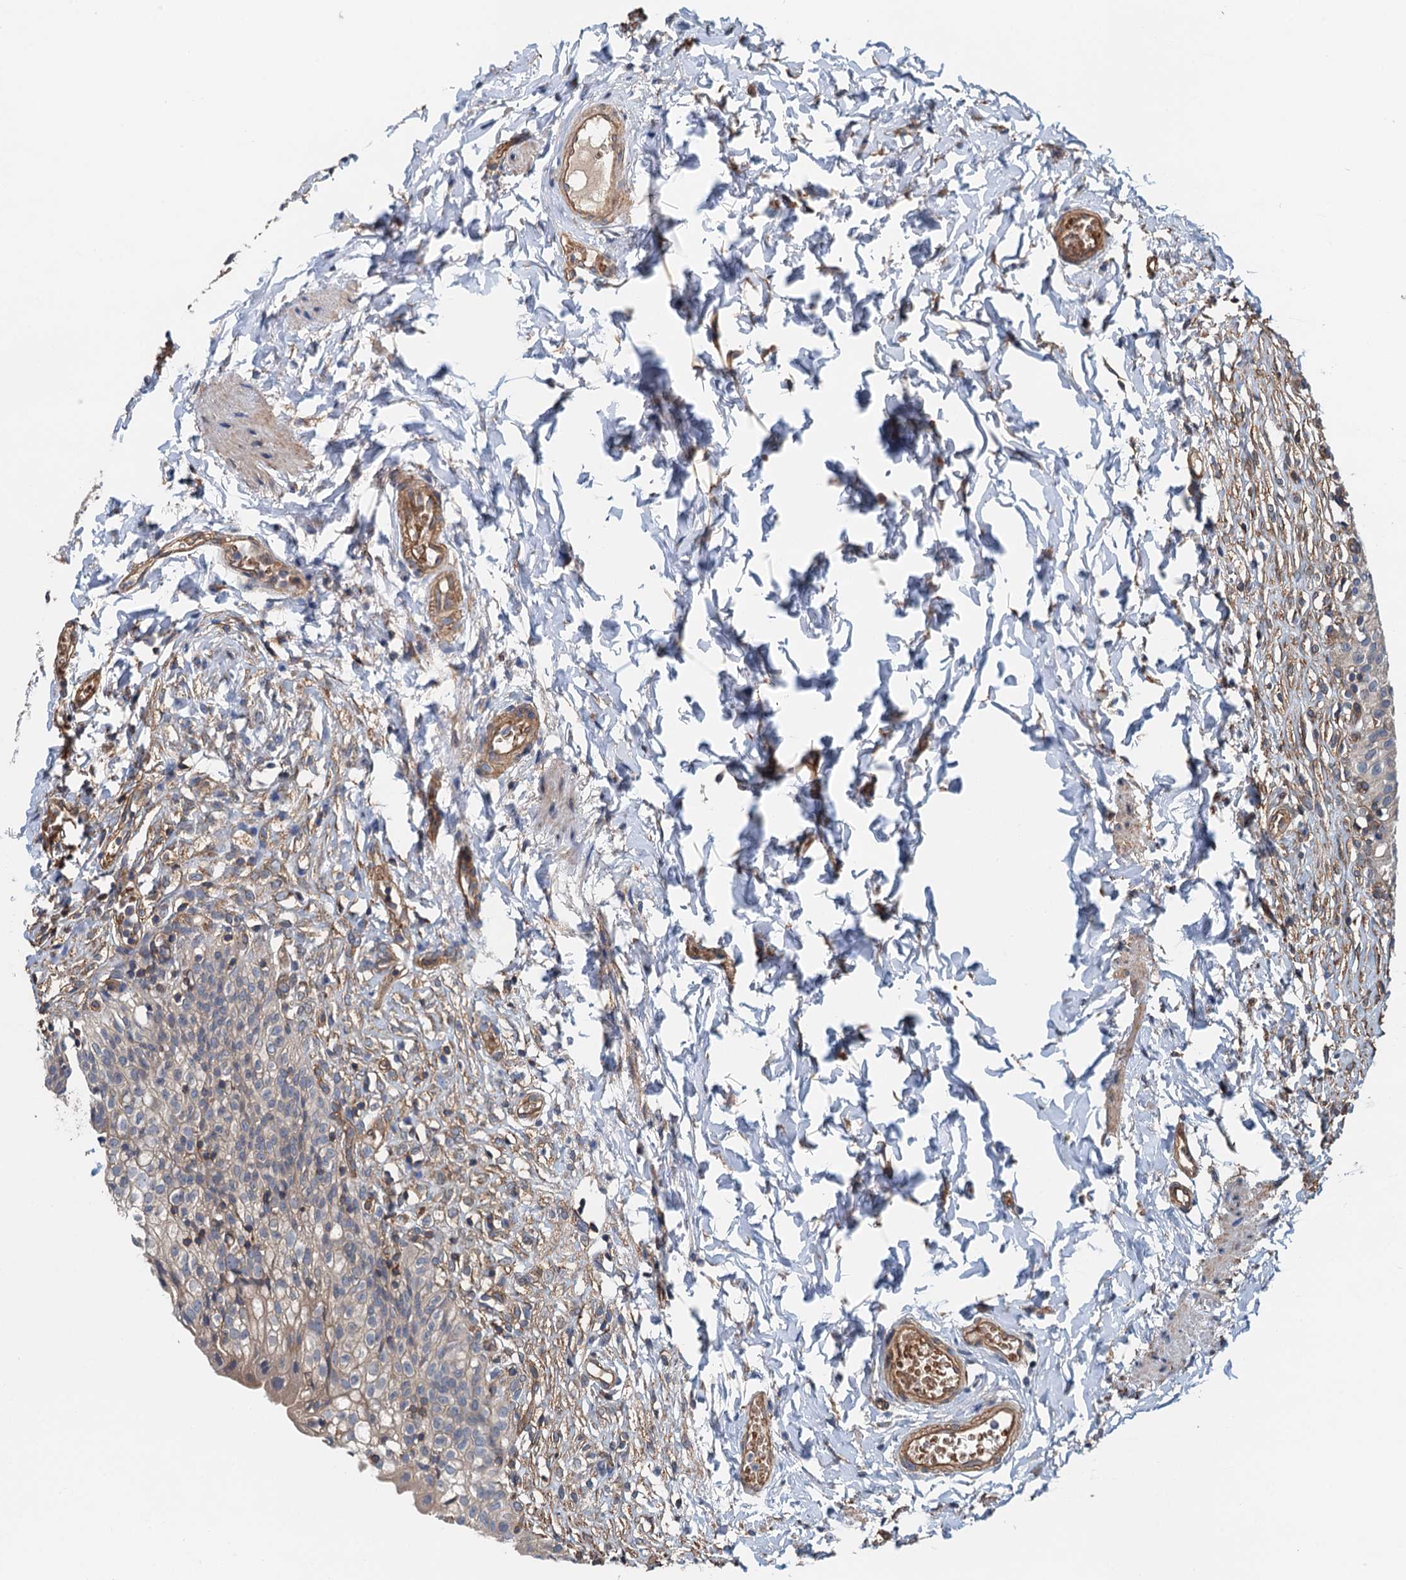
{"staining": {"intensity": "weak", "quantity": "25%-75%", "location": "cytoplasmic/membranous"}, "tissue": "urinary bladder", "cell_type": "Urothelial cells", "image_type": "normal", "snomed": [{"axis": "morphology", "description": "Normal tissue, NOS"}, {"axis": "topography", "description": "Urinary bladder"}], "caption": "The photomicrograph demonstrates a brown stain indicating the presence of a protein in the cytoplasmic/membranous of urothelial cells in urinary bladder.", "gene": "ROGDI", "patient": {"sex": "male", "age": 55}}